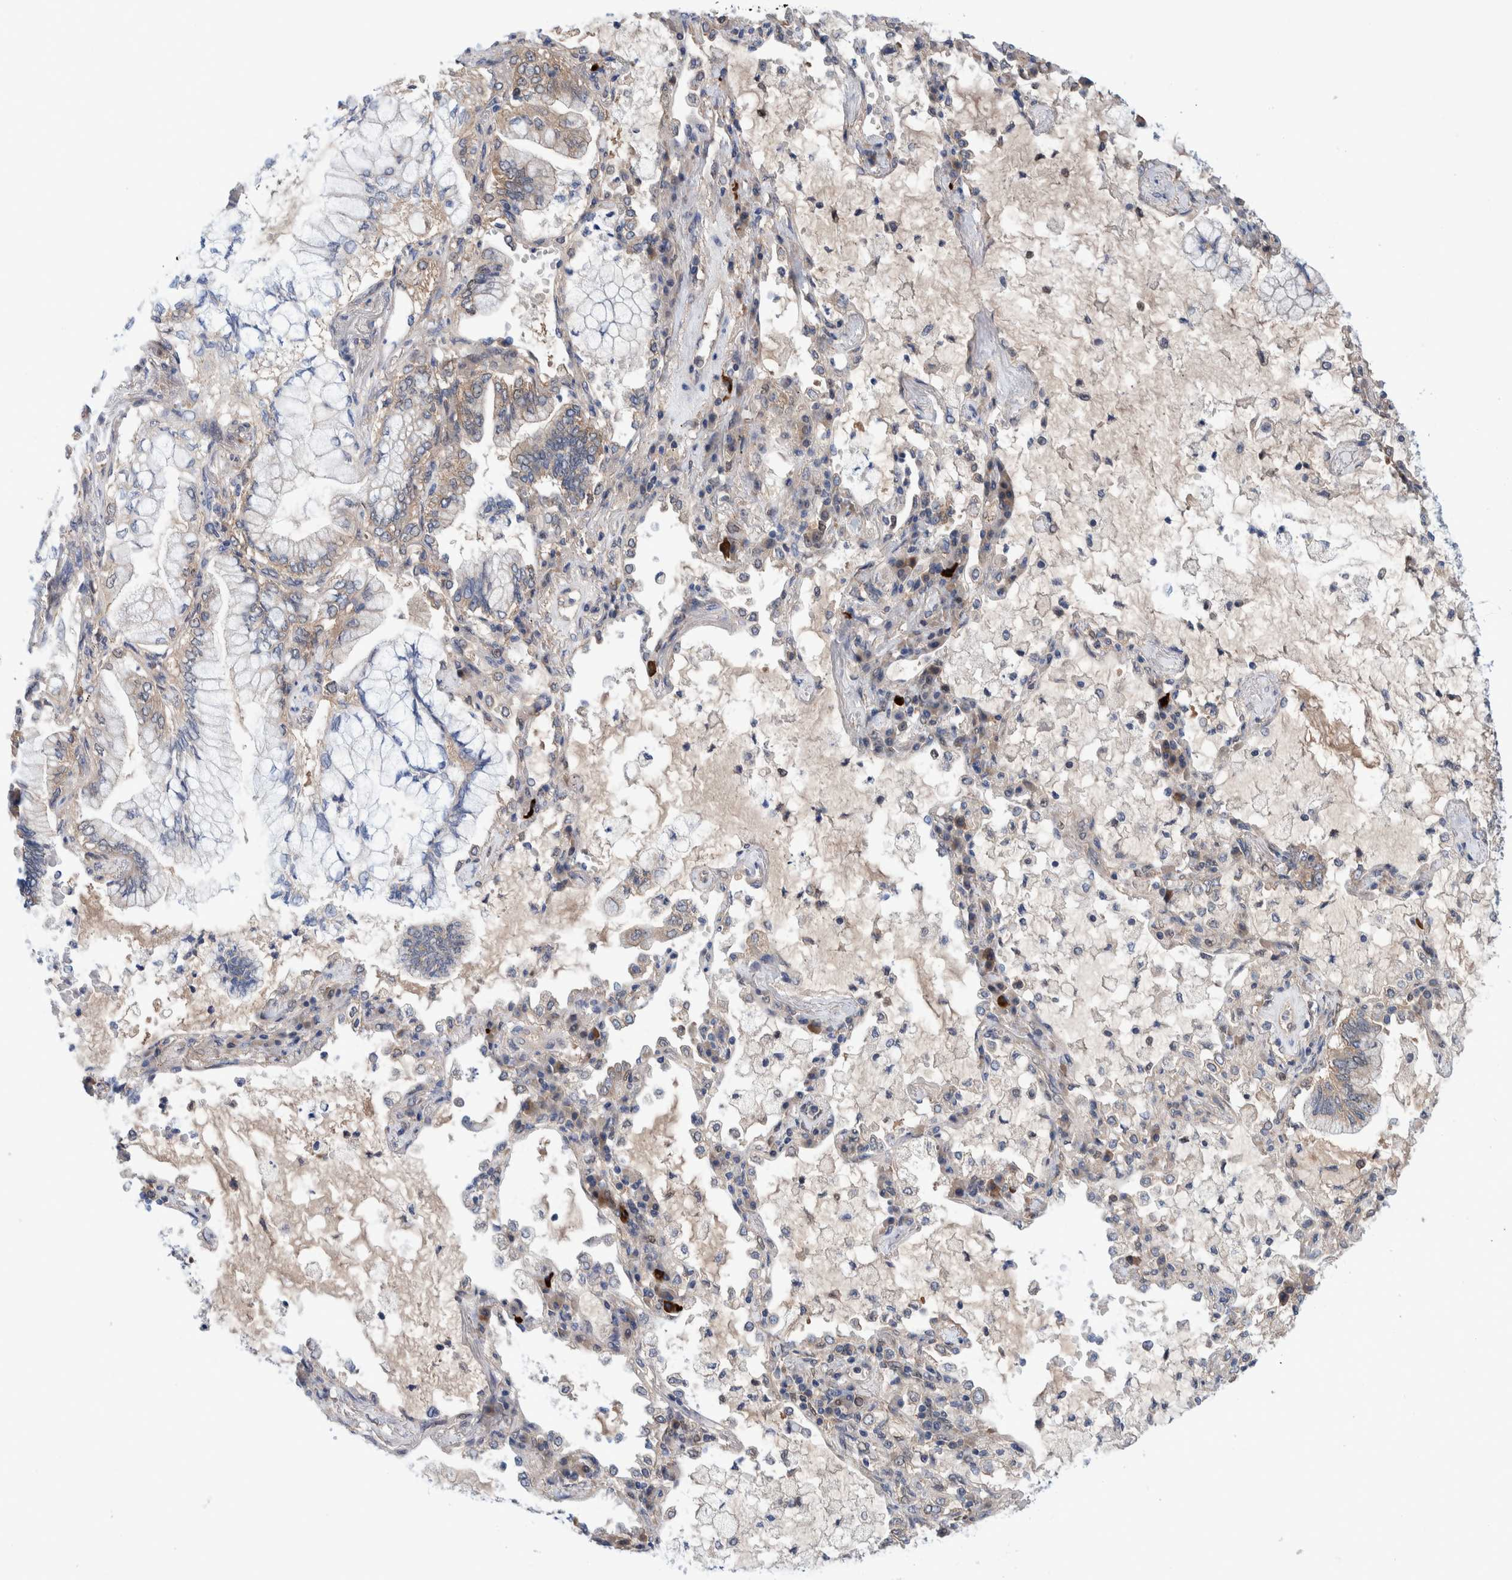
{"staining": {"intensity": "weak", "quantity": "<25%", "location": "cytoplasmic/membranous"}, "tissue": "lung cancer", "cell_type": "Tumor cells", "image_type": "cancer", "snomed": [{"axis": "morphology", "description": "Adenocarcinoma, NOS"}, {"axis": "topography", "description": "Lung"}], "caption": "An immunohistochemistry micrograph of lung adenocarcinoma is shown. There is no staining in tumor cells of lung adenocarcinoma.", "gene": "PFAS", "patient": {"sex": "female", "age": 70}}